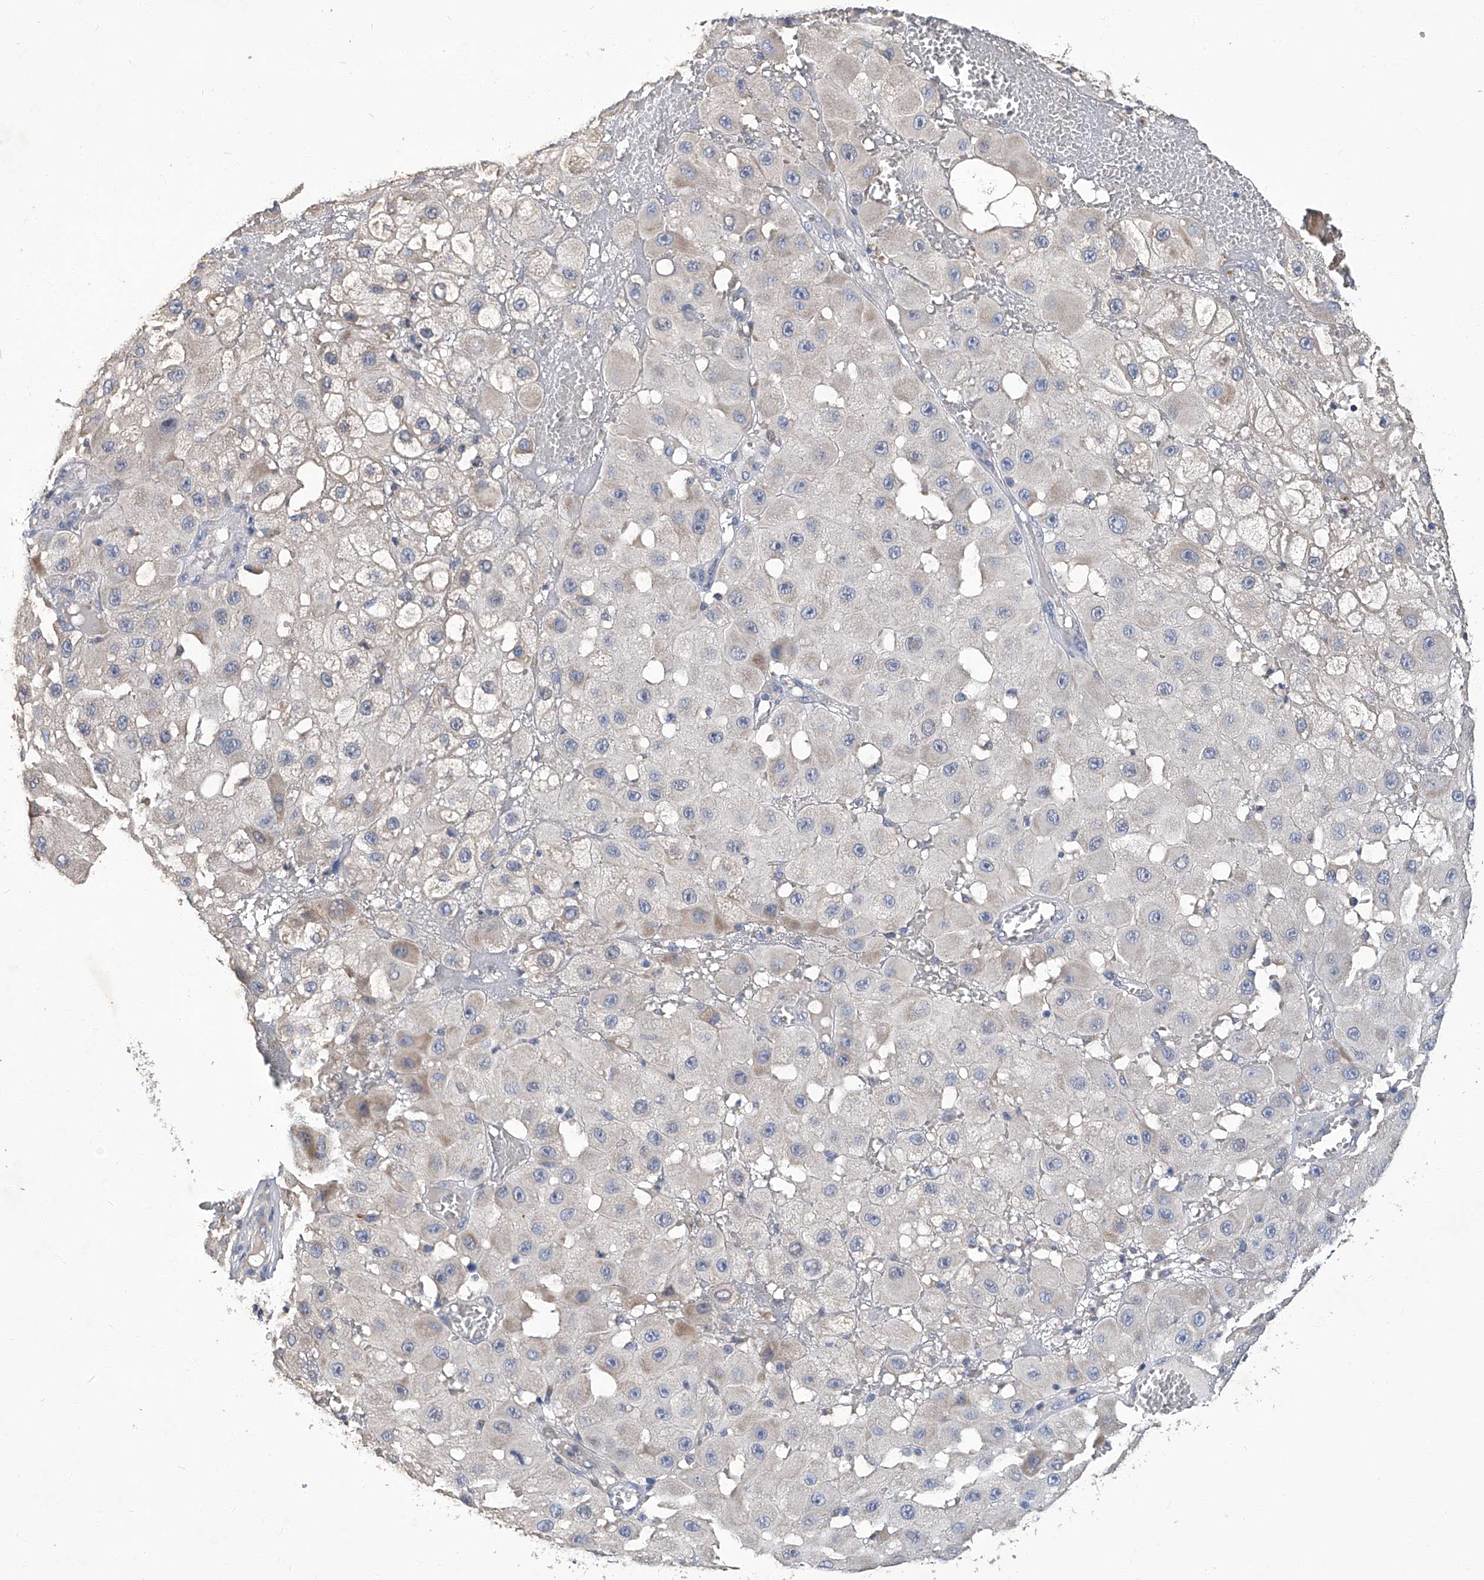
{"staining": {"intensity": "negative", "quantity": "none", "location": "none"}, "tissue": "melanoma", "cell_type": "Tumor cells", "image_type": "cancer", "snomed": [{"axis": "morphology", "description": "Malignant melanoma, NOS"}, {"axis": "topography", "description": "Skin"}], "caption": "High power microscopy photomicrograph of an IHC image of malignant melanoma, revealing no significant staining in tumor cells.", "gene": "TGFBR1", "patient": {"sex": "female", "age": 81}}